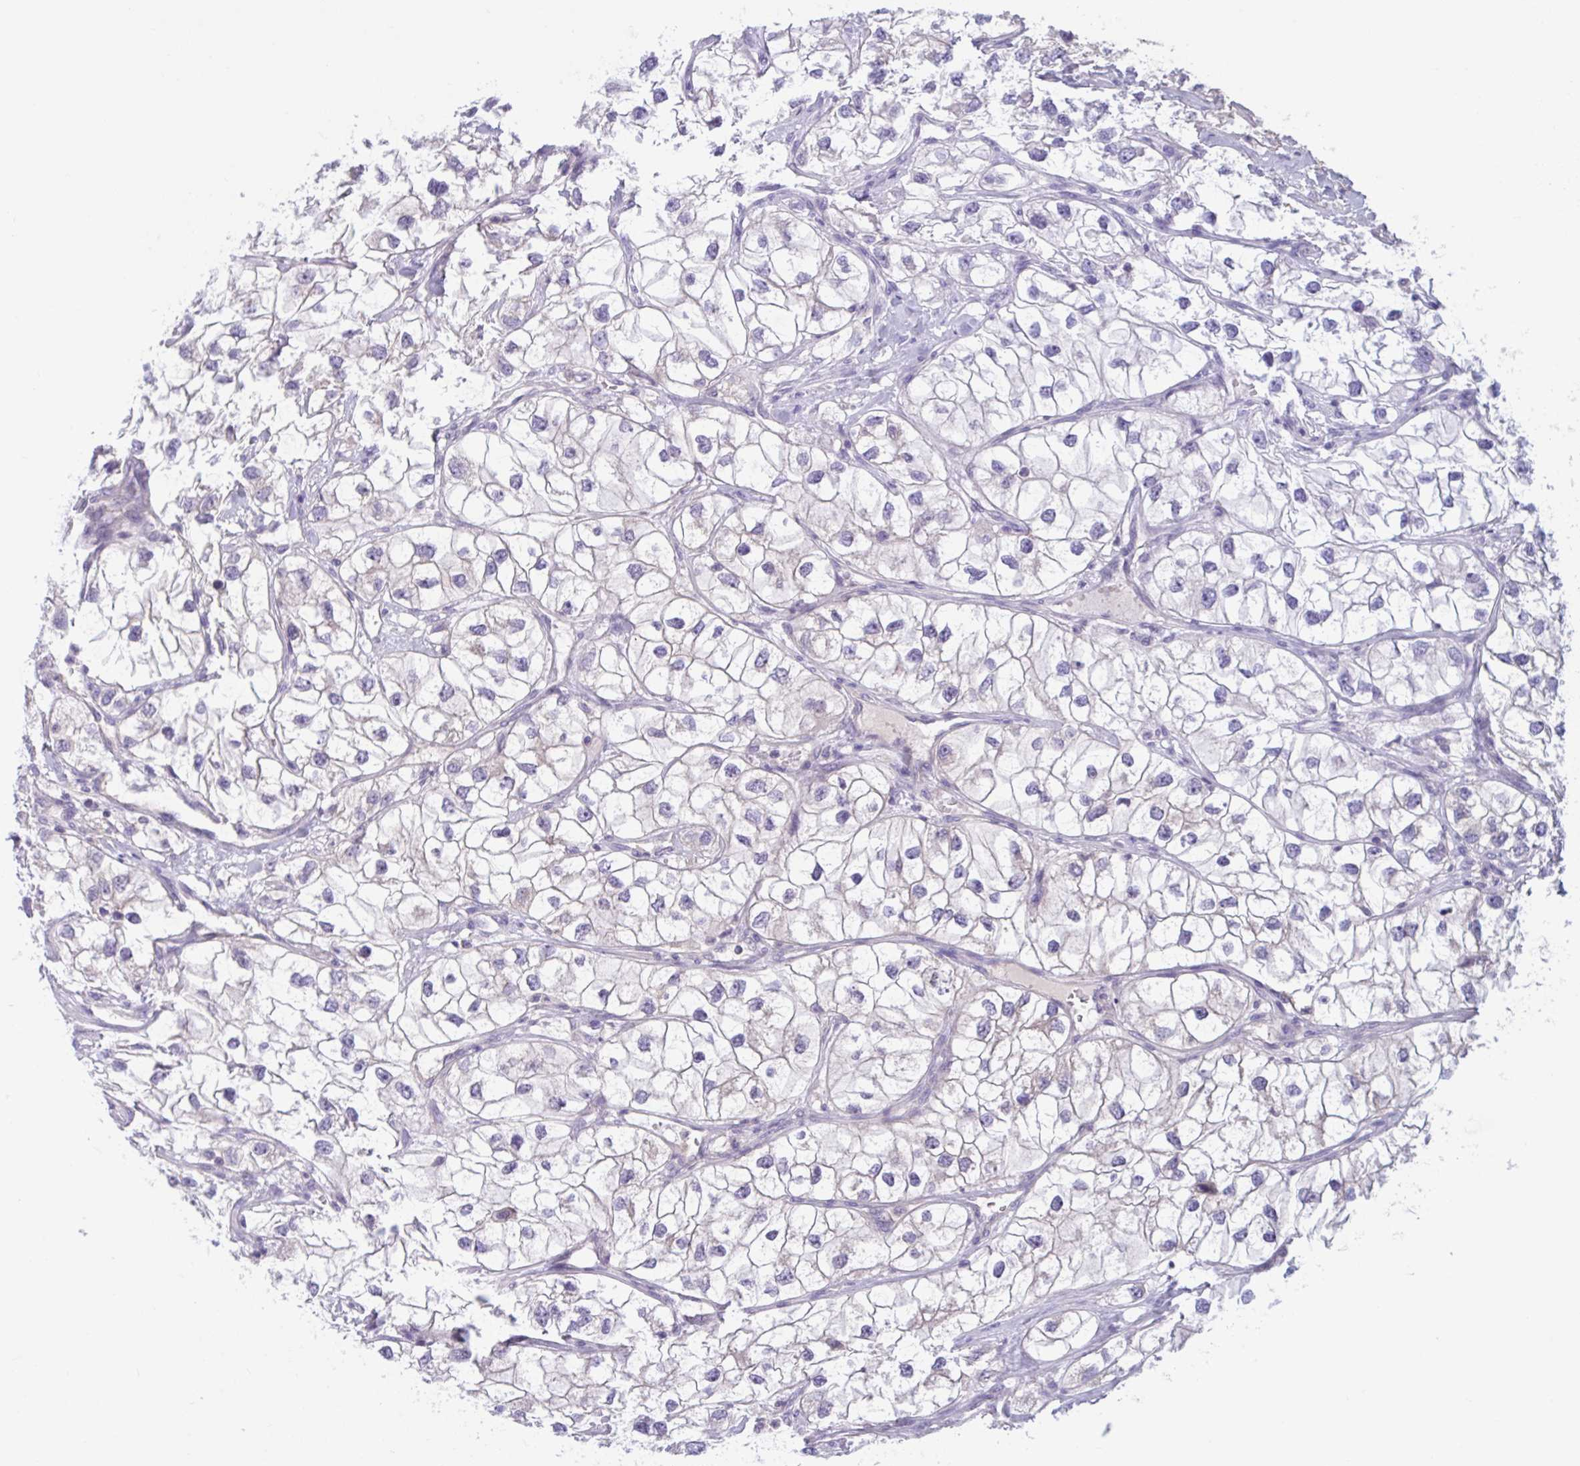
{"staining": {"intensity": "negative", "quantity": "none", "location": "none"}, "tissue": "renal cancer", "cell_type": "Tumor cells", "image_type": "cancer", "snomed": [{"axis": "morphology", "description": "Adenocarcinoma, NOS"}, {"axis": "topography", "description": "Kidney"}], "caption": "Protein analysis of renal cancer displays no significant expression in tumor cells.", "gene": "WNT9B", "patient": {"sex": "male", "age": 59}}